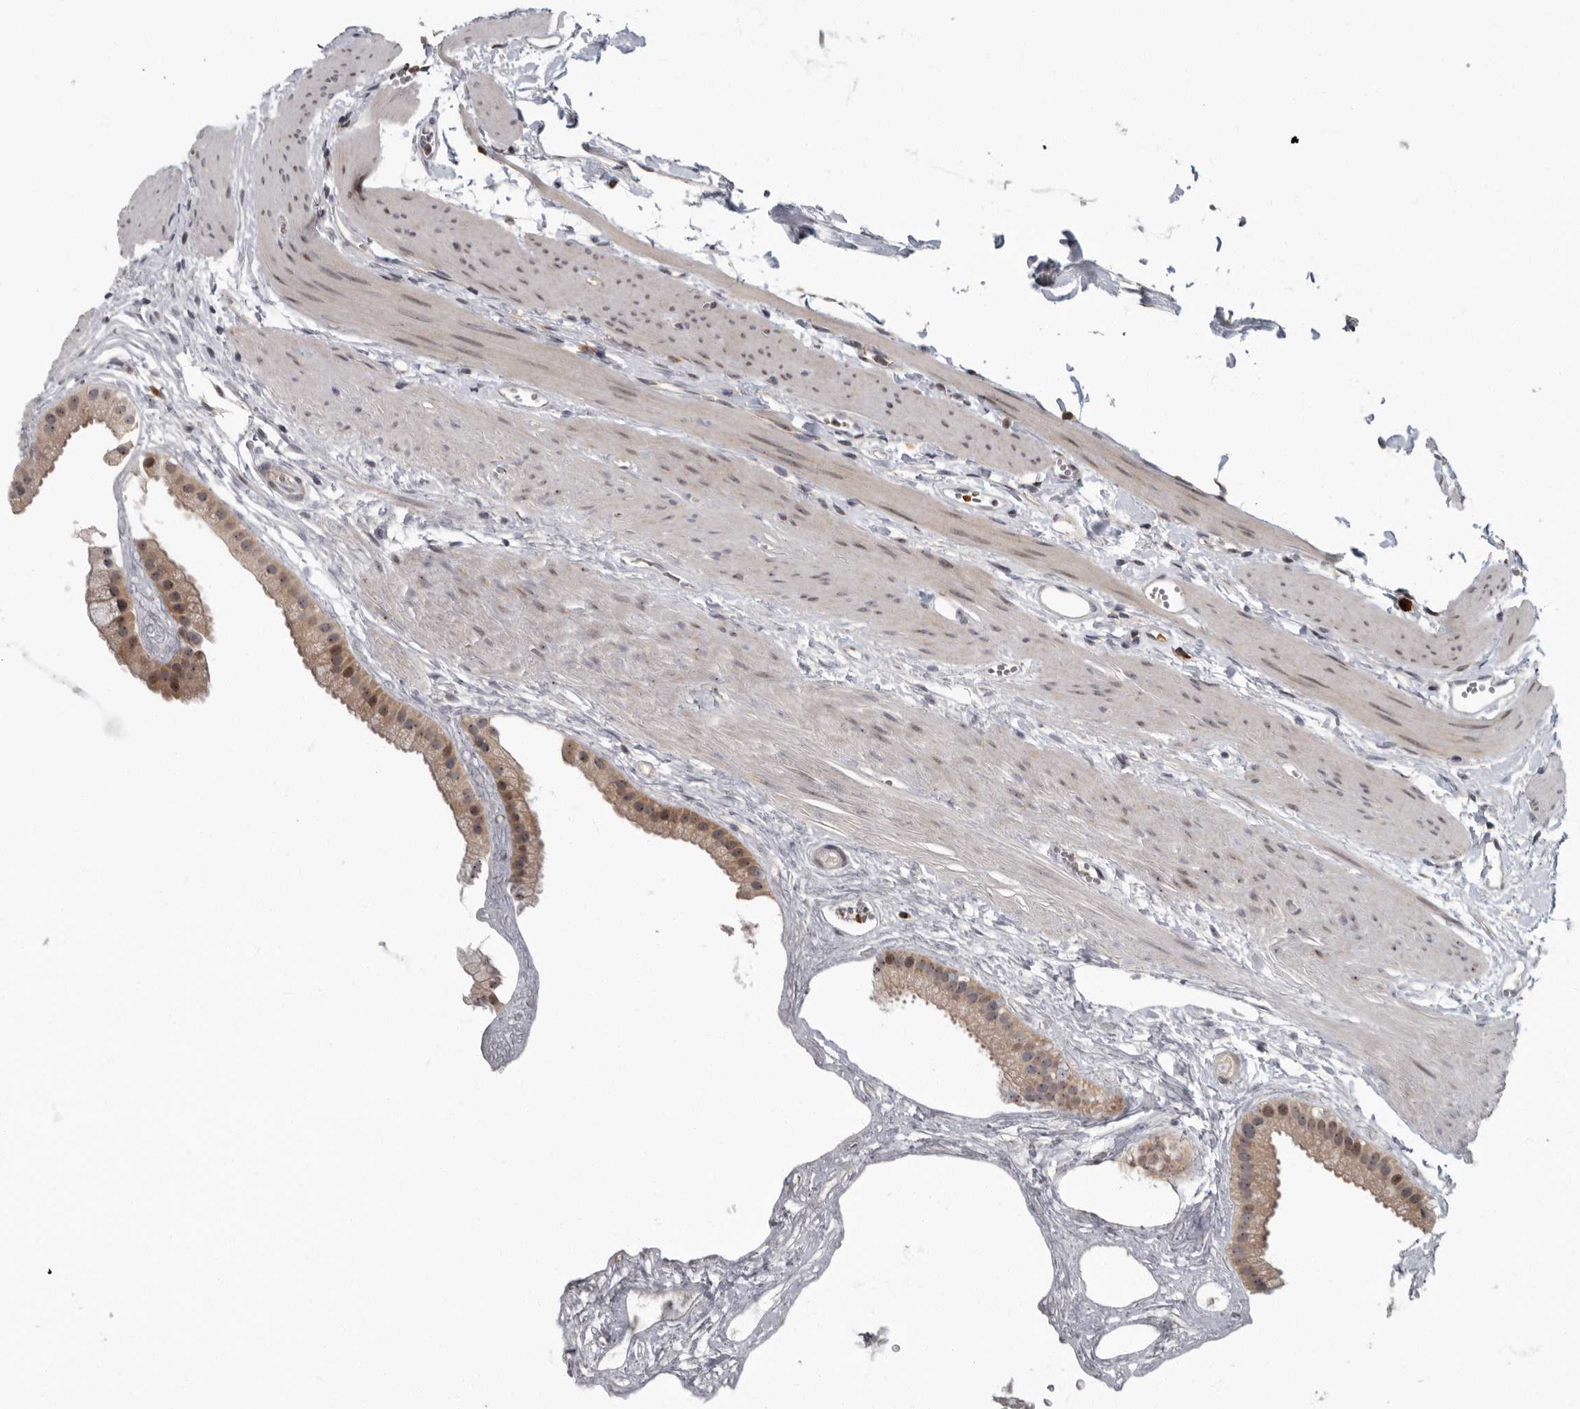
{"staining": {"intensity": "moderate", "quantity": ">75%", "location": "cytoplasmic/membranous,nuclear"}, "tissue": "gallbladder", "cell_type": "Glandular cells", "image_type": "normal", "snomed": [{"axis": "morphology", "description": "Normal tissue, NOS"}, {"axis": "topography", "description": "Gallbladder"}], "caption": "High-power microscopy captured an immunohistochemistry (IHC) histopathology image of unremarkable gallbladder, revealing moderate cytoplasmic/membranous,nuclear positivity in about >75% of glandular cells.", "gene": "PDCD11", "patient": {"sex": "female", "age": 64}}